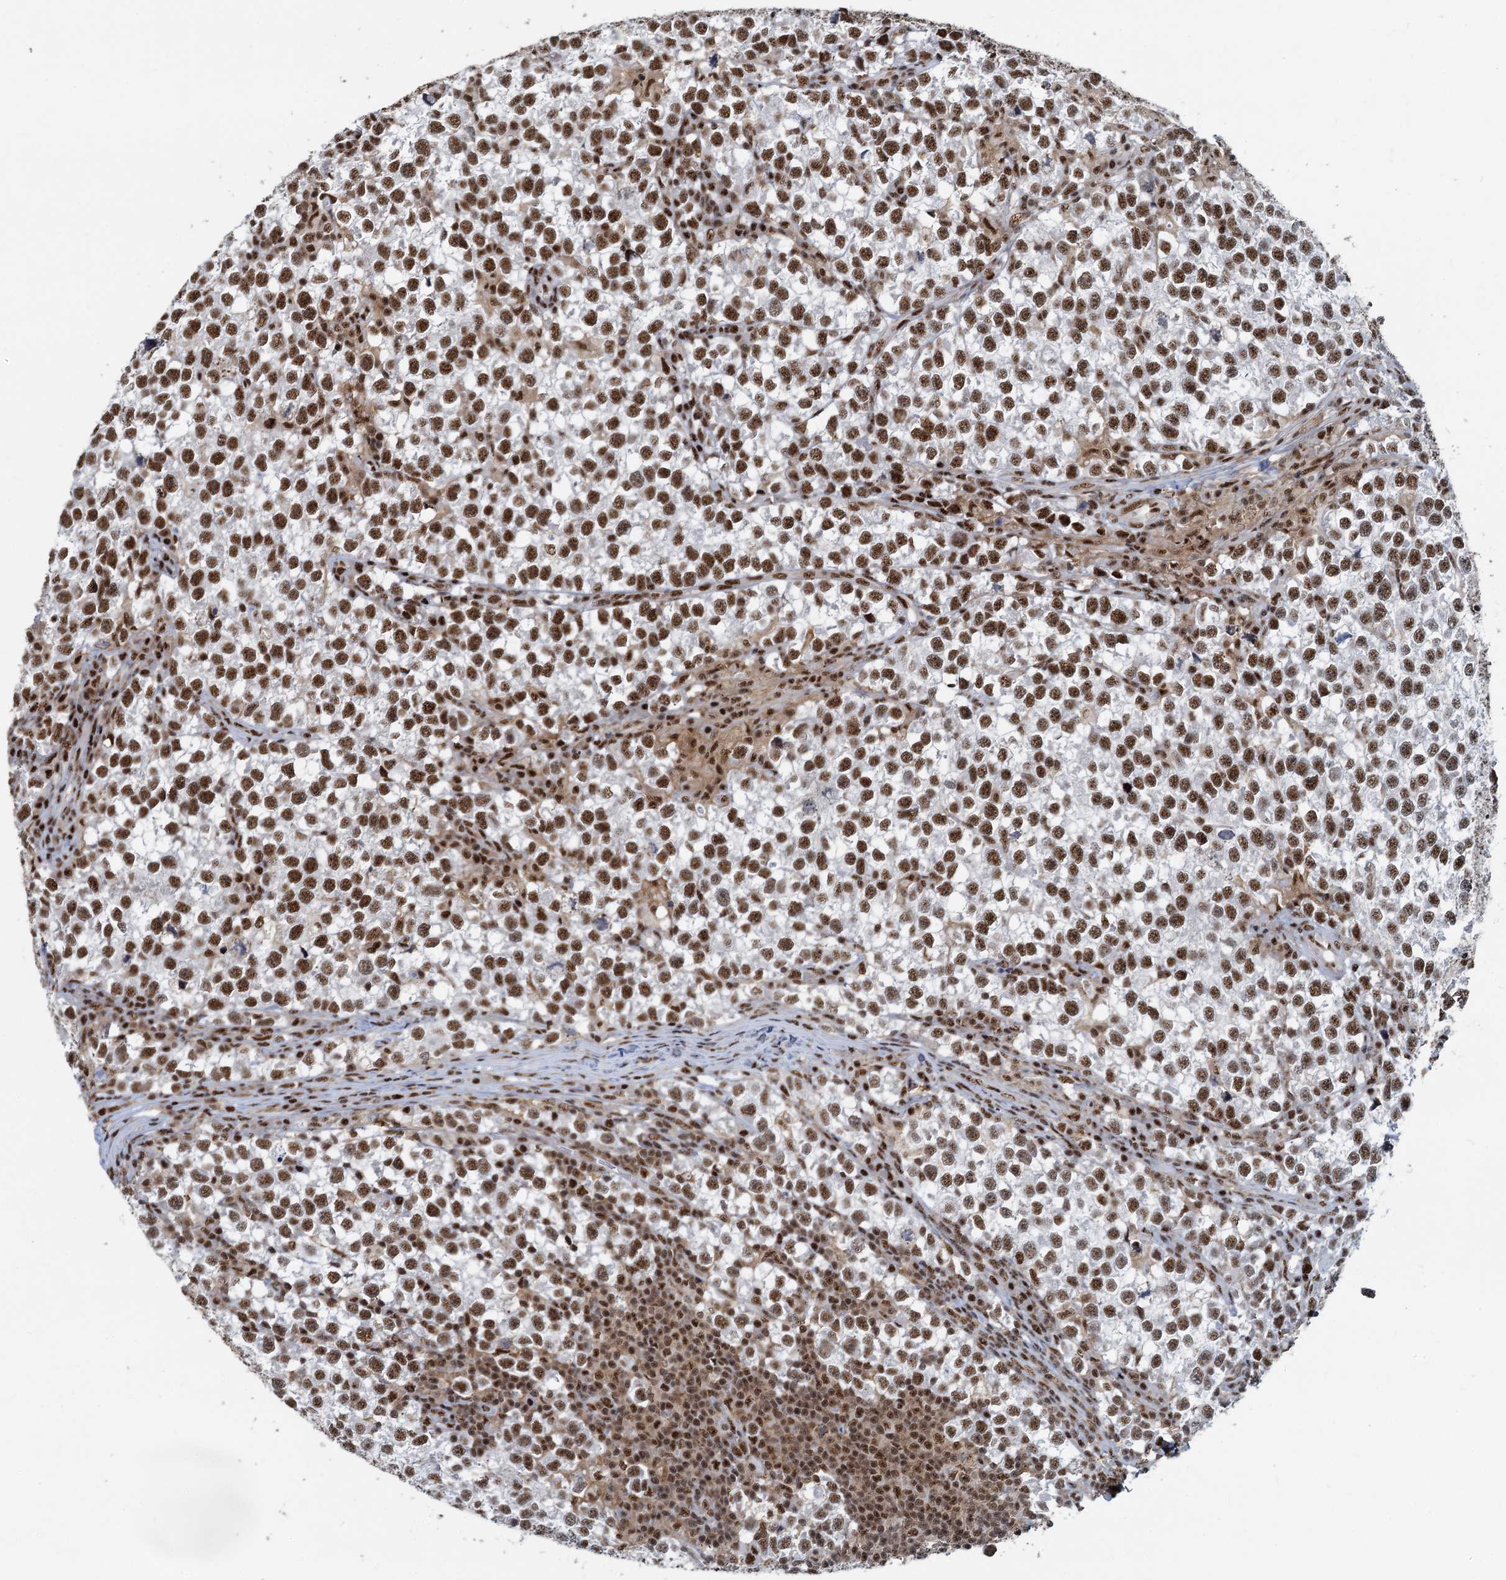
{"staining": {"intensity": "strong", "quantity": ">75%", "location": "nuclear"}, "tissue": "testis cancer", "cell_type": "Tumor cells", "image_type": "cancer", "snomed": [{"axis": "morphology", "description": "Normal tissue, NOS"}, {"axis": "morphology", "description": "Seminoma, NOS"}, {"axis": "topography", "description": "Testis"}], "caption": "This is an image of immunohistochemistry (IHC) staining of testis seminoma, which shows strong positivity in the nuclear of tumor cells.", "gene": "RBM26", "patient": {"sex": "male", "age": 43}}